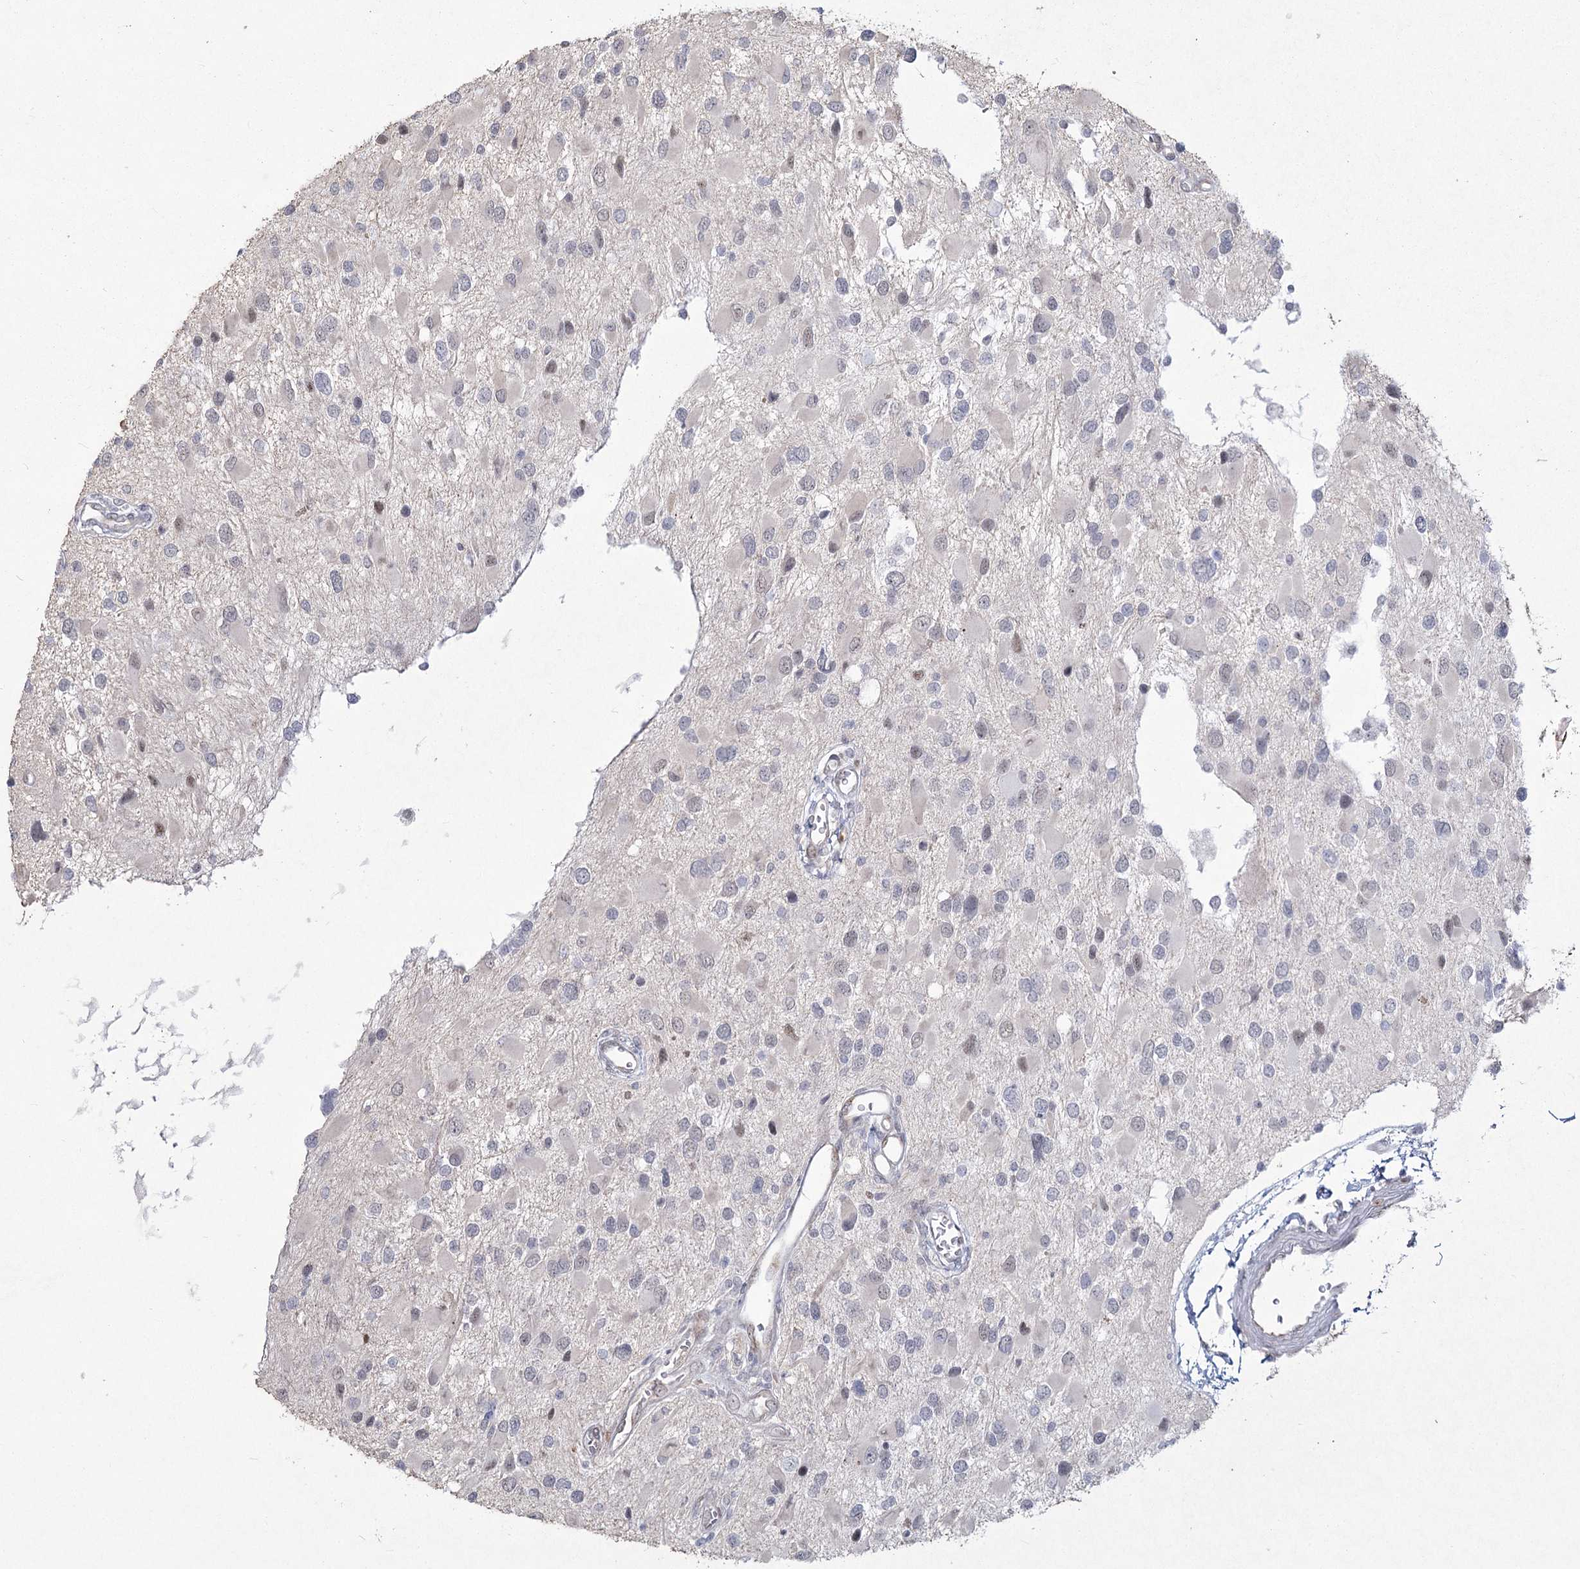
{"staining": {"intensity": "negative", "quantity": "none", "location": "none"}, "tissue": "glioma", "cell_type": "Tumor cells", "image_type": "cancer", "snomed": [{"axis": "morphology", "description": "Glioma, malignant, High grade"}, {"axis": "topography", "description": "Brain"}], "caption": "DAB (3,3'-diaminobenzidine) immunohistochemical staining of human glioma reveals no significant expression in tumor cells.", "gene": "YBX3", "patient": {"sex": "male", "age": 53}}